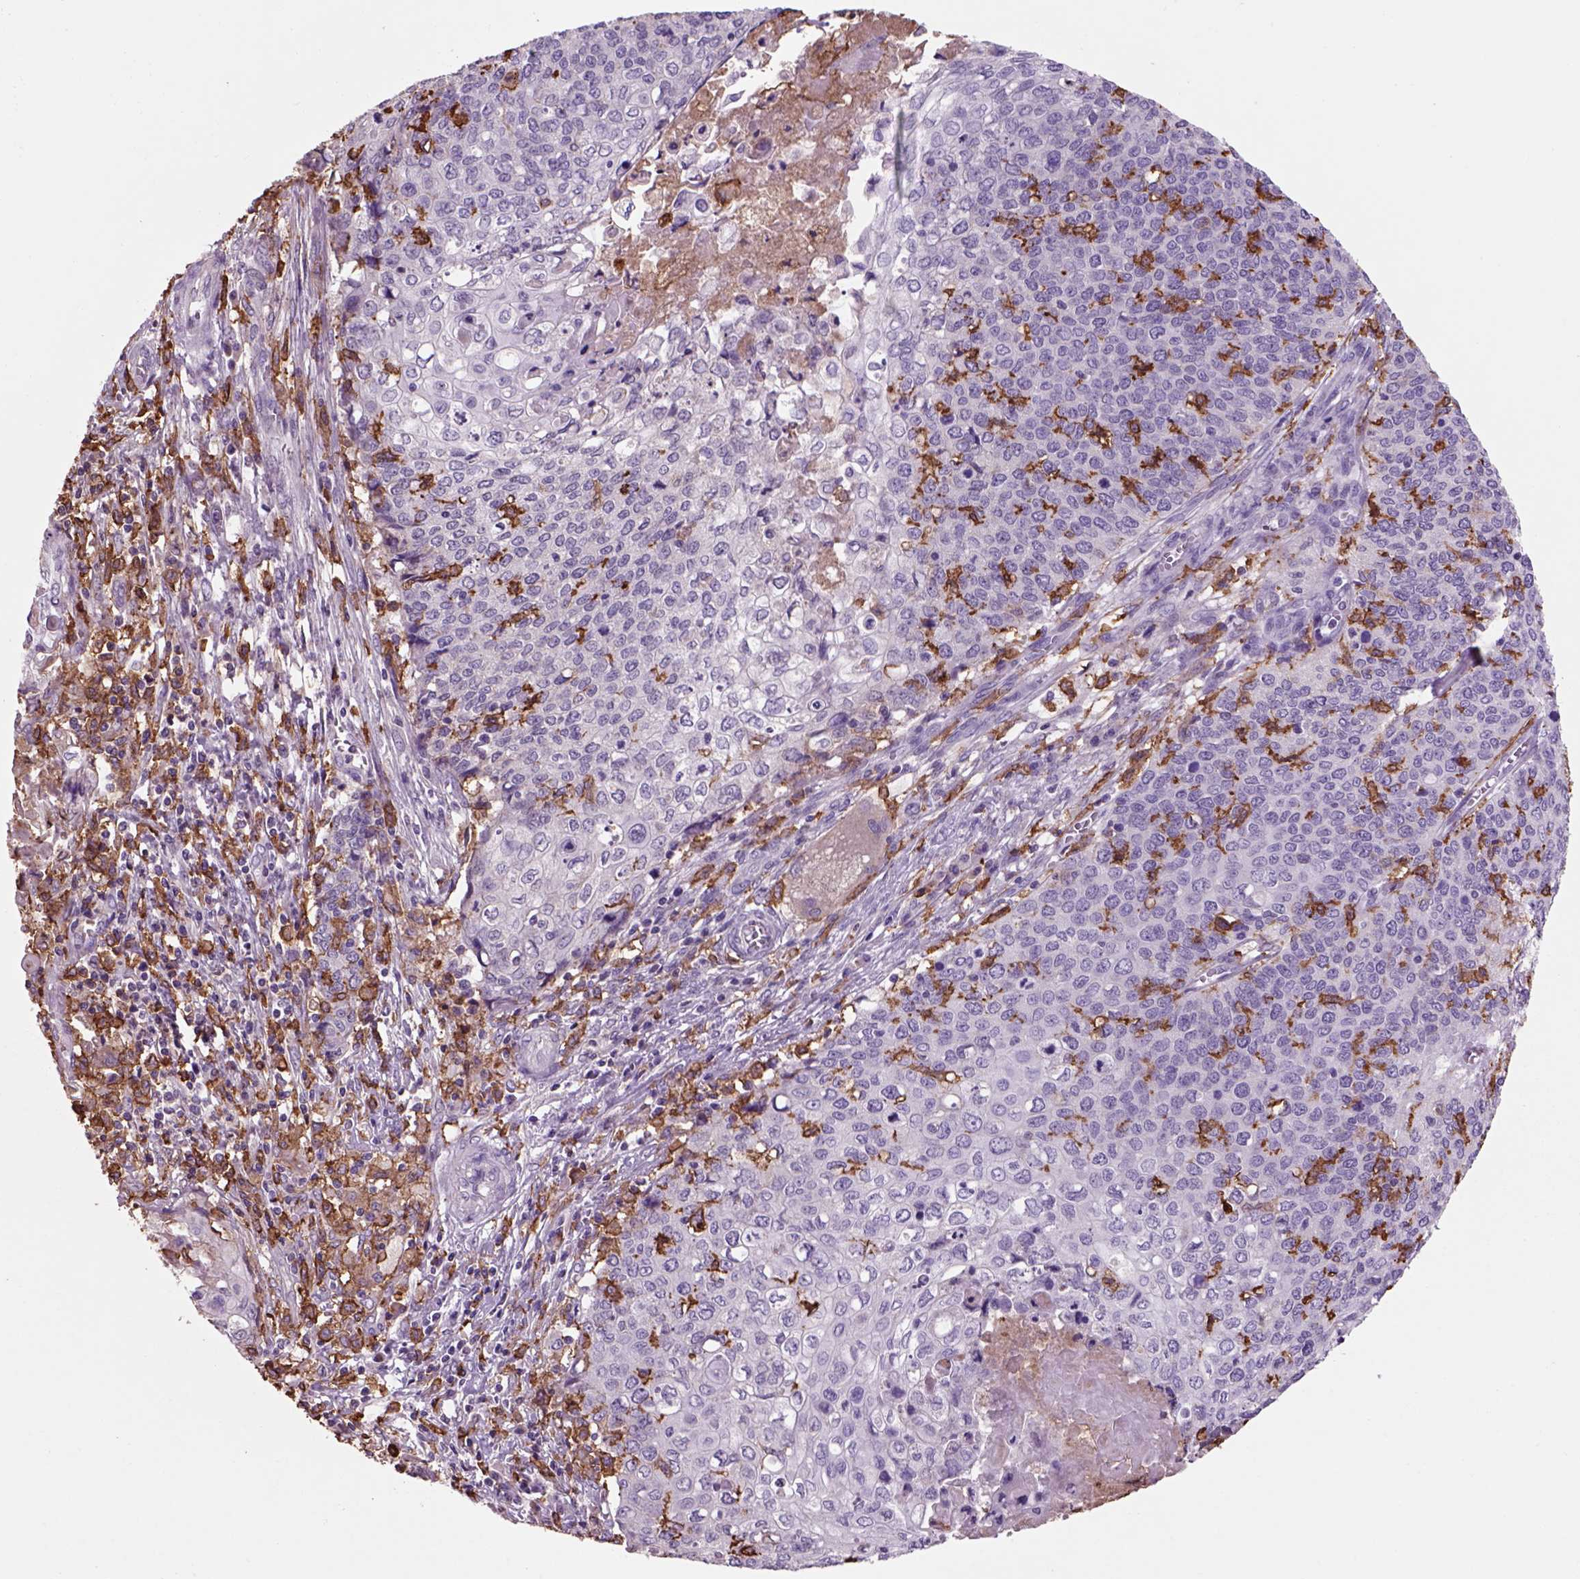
{"staining": {"intensity": "negative", "quantity": "none", "location": "none"}, "tissue": "cervical cancer", "cell_type": "Tumor cells", "image_type": "cancer", "snomed": [{"axis": "morphology", "description": "Squamous cell carcinoma, NOS"}, {"axis": "topography", "description": "Cervix"}], "caption": "Immunohistochemistry micrograph of cervical cancer (squamous cell carcinoma) stained for a protein (brown), which demonstrates no staining in tumor cells.", "gene": "CD14", "patient": {"sex": "female", "age": 39}}